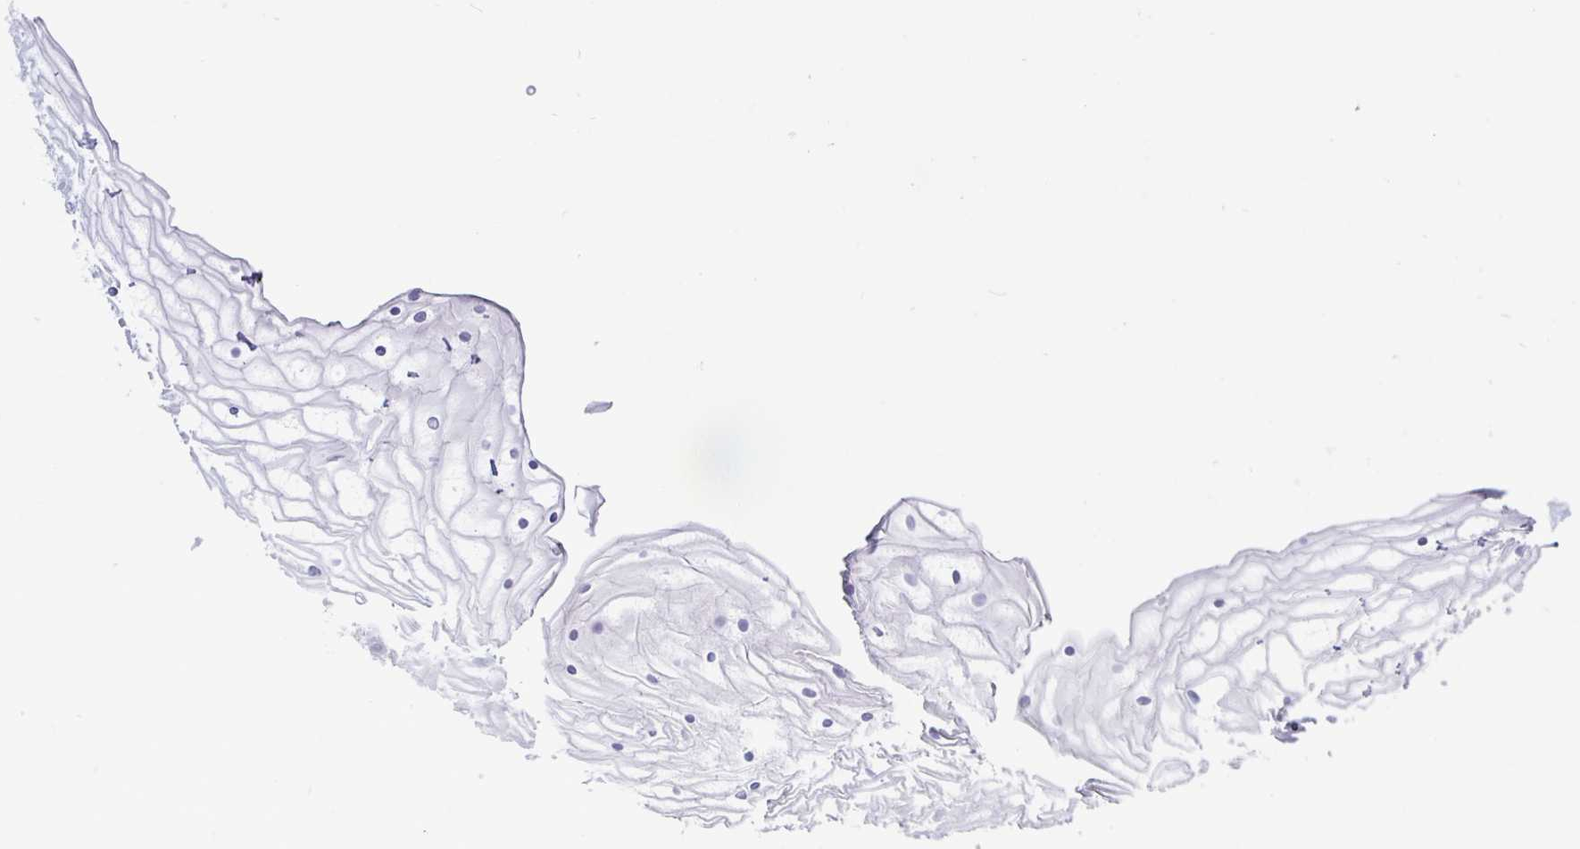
{"staining": {"intensity": "negative", "quantity": "none", "location": "none"}, "tissue": "vagina", "cell_type": "Squamous epithelial cells", "image_type": "normal", "snomed": [{"axis": "morphology", "description": "Normal tissue, NOS"}, {"axis": "topography", "description": "Vagina"}], "caption": "An IHC photomicrograph of normal vagina is shown. There is no staining in squamous epithelial cells of vagina. (DAB immunohistochemistry (IHC) with hematoxylin counter stain).", "gene": "GZMK", "patient": {"sex": "female", "age": 56}}